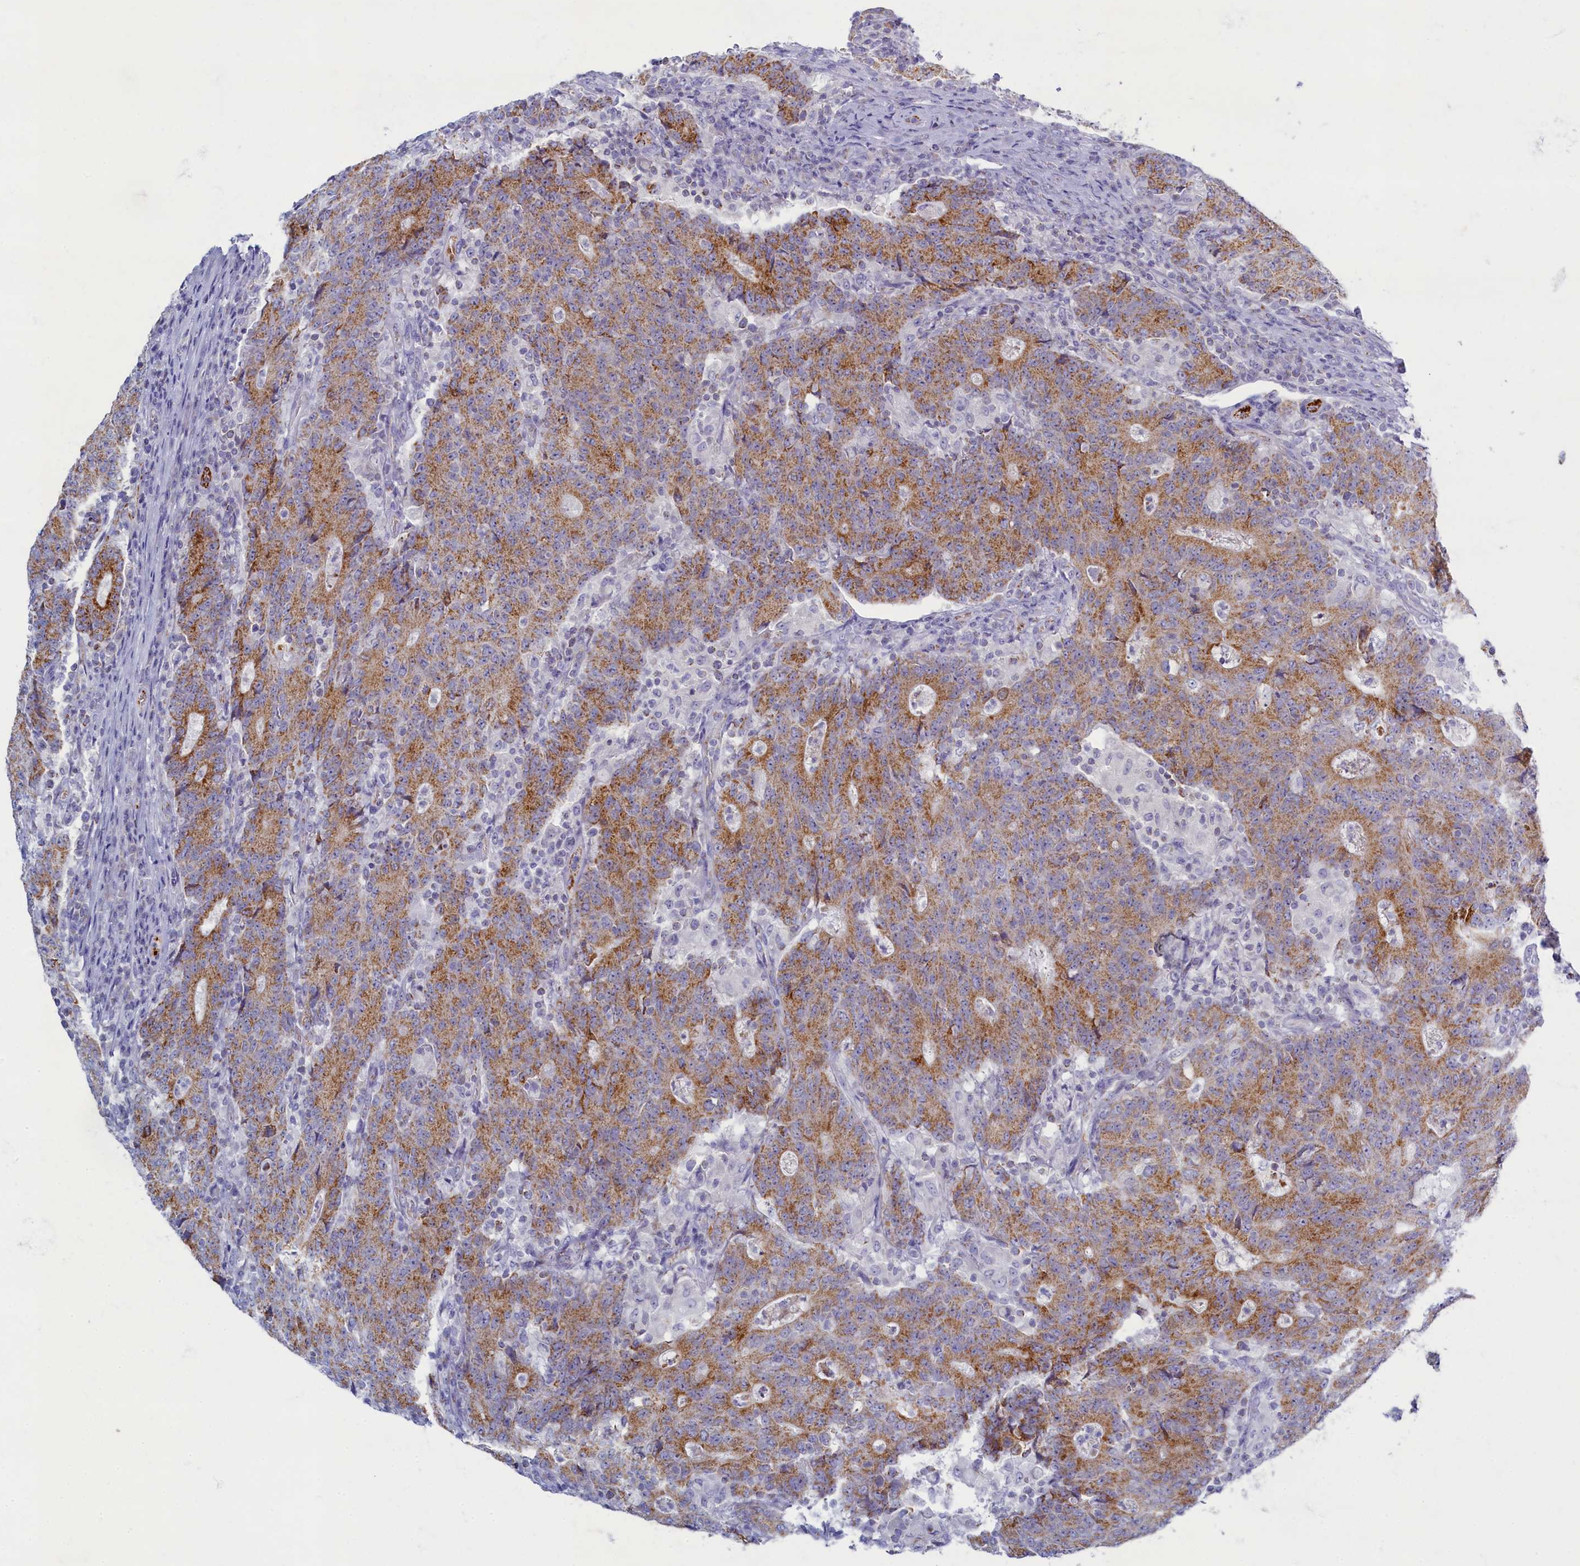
{"staining": {"intensity": "moderate", "quantity": ">75%", "location": "cytoplasmic/membranous"}, "tissue": "colorectal cancer", "cell_type": "Tumor cells", "image_type": "cancer", "snomed": [{"axis": "morphology", "description": "Adenocarcinoma, NOS"}, {"axis": "topography", "description": "Colon"}], "caption": "Tumor cells show moderate cytoplasmic/membranous expression in about >75% of cells in colorectal cancer.", "gene": "OCIAD2", "patient": {"sex": "female", "age": 75}}